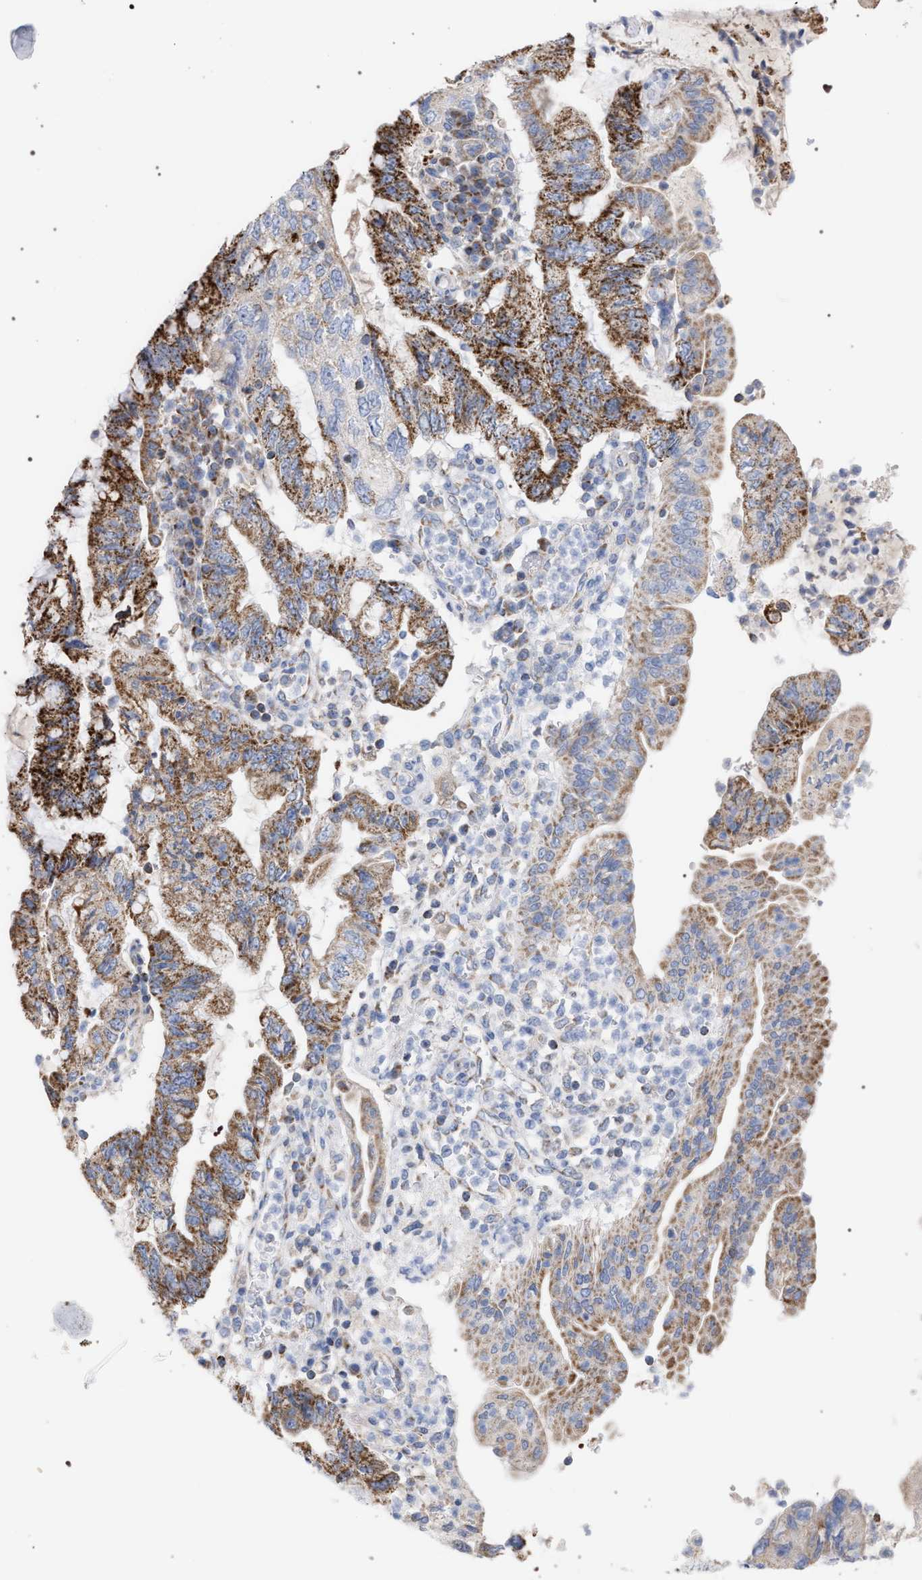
{"staining": {"intensity": "strong", "quantity": ">75%", "location": "cytoplasmic/membranous"}, "tissue": "pancreatic cancer", "cell_type": "Tumor cells", "image_type": "cancer", "snomed": [{"axis": "morphology", "description": "Adenocarcinoma, NOS"}, {"axis": "topography", "description": "Pancreas"}], "caption": "Protein staining exhibits strong cytoplasmic/membranous expression in about >75% of tumor cells in pancreatic cancer.", "gene": "ECI2", "patient": {"sex": "female", "age": 73}}